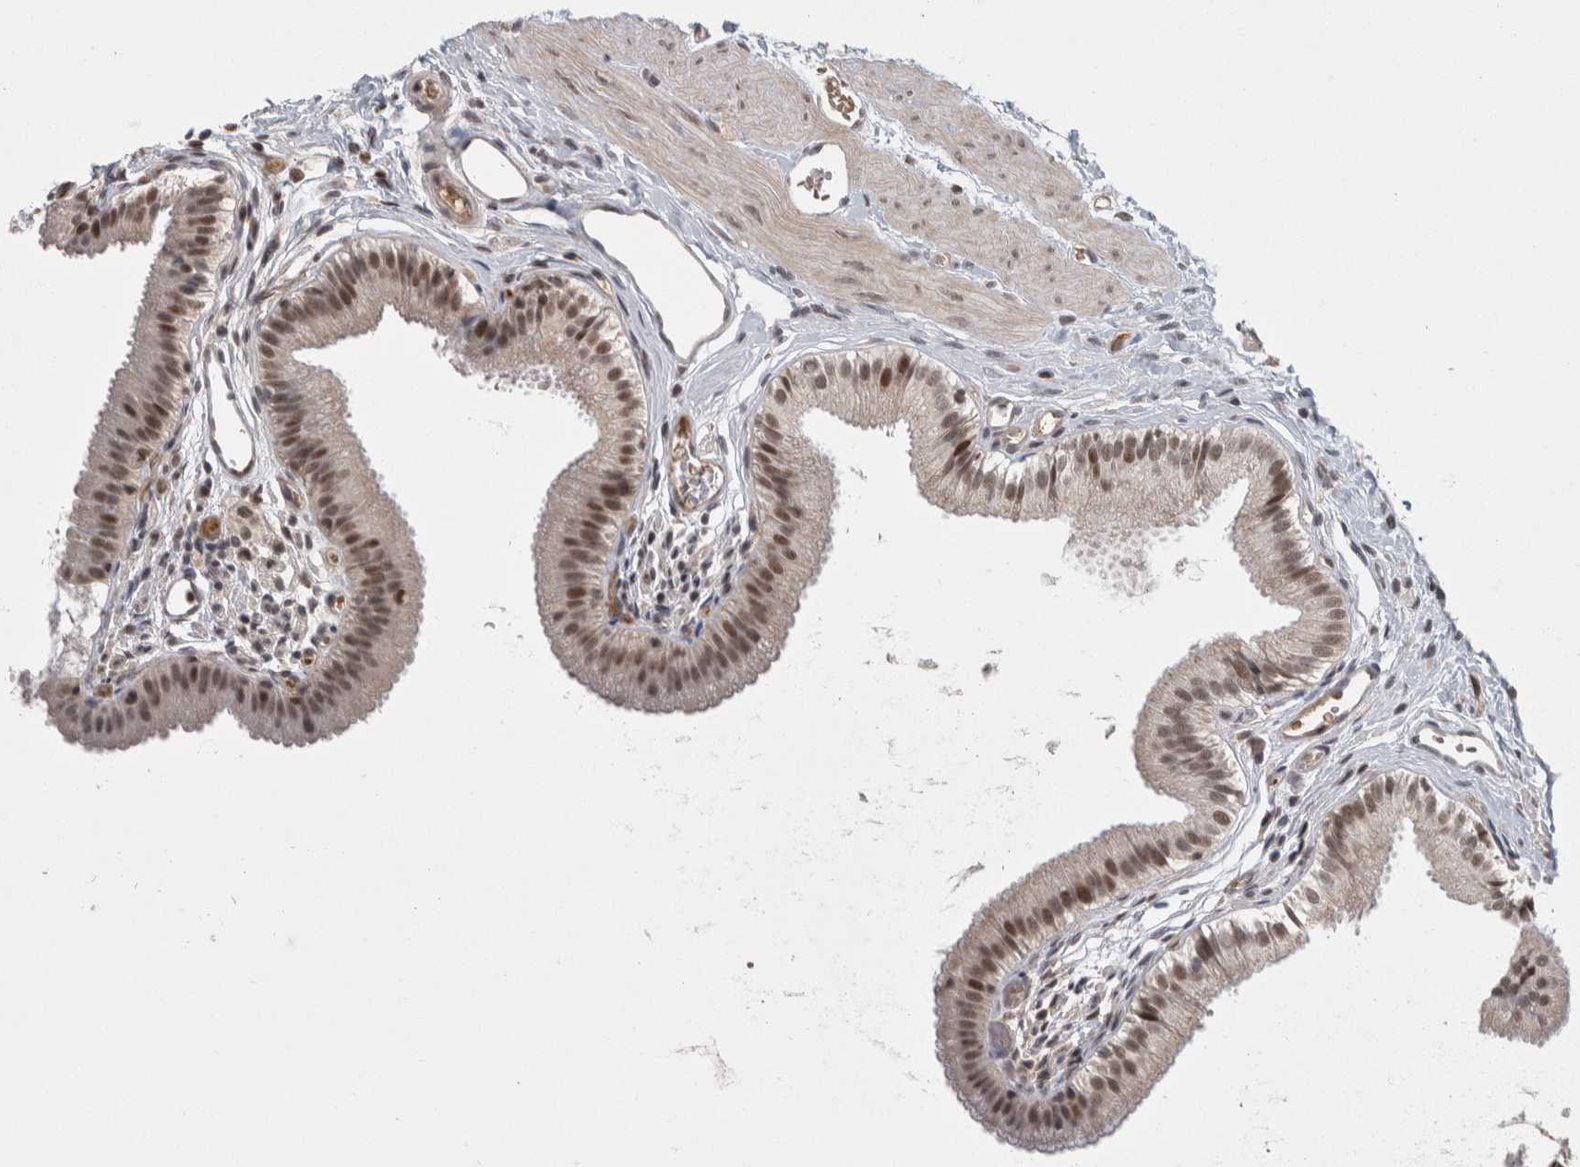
{"staining": {"intensity": "strong", "quantity": ">75%", "location": "nuclear"}, "tissue": "gallbladder", "cell_type": "Glandular cells", "image_type": "normal", "snomed": [{"axis": "morphology", "description": "Normal tissue, NOS"}, {"axis": "topography", "description": "Gallbladder"}], "caption": "Gallbladder stained for a protein (brown) reveals strong nuclear positive expression in about >75% of glandular cells.", "gene": "ZNF592", "patient": {"sex": "female", "age": 26}}